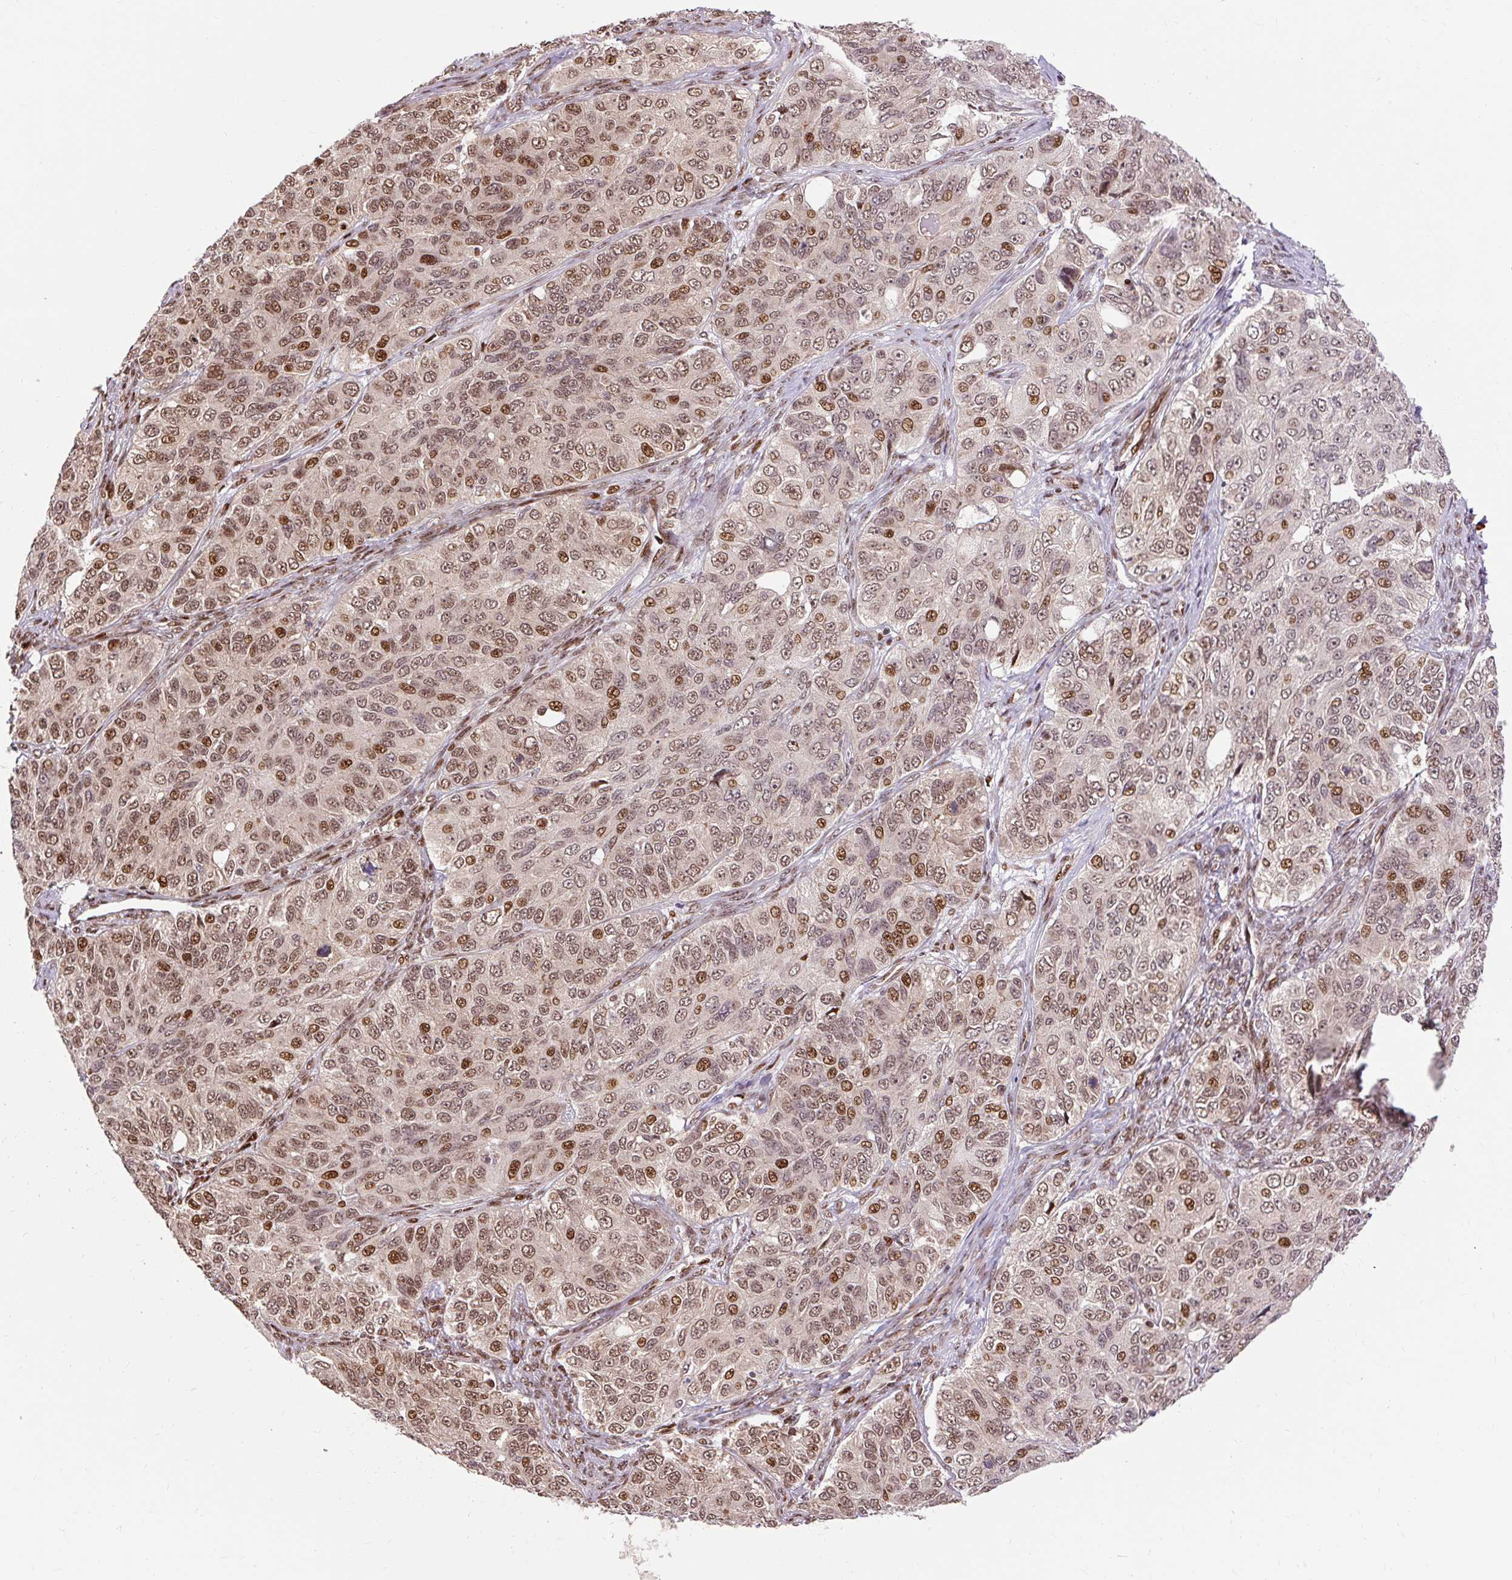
{"staining": {"intensity": "strong", "quantity": ">75%", "location": "nuclear"}, "tissue": "ovarian cancer", "cell_type": "Tumor cells", "image_type": "cancer", "snomed": [{"axis": "morphology", "description": "Carcinoma, endometroid"}, {"axis": "topography", "description": "Ovary"}], "caption": "Immunohistochemical staining of ovarian endometroid carcinoma exhibits high levels of strong nuclear protein expression in about >75% of tumor cells.", "gene": "MECOM", "patient": {"sex": "female", "age": 51}}